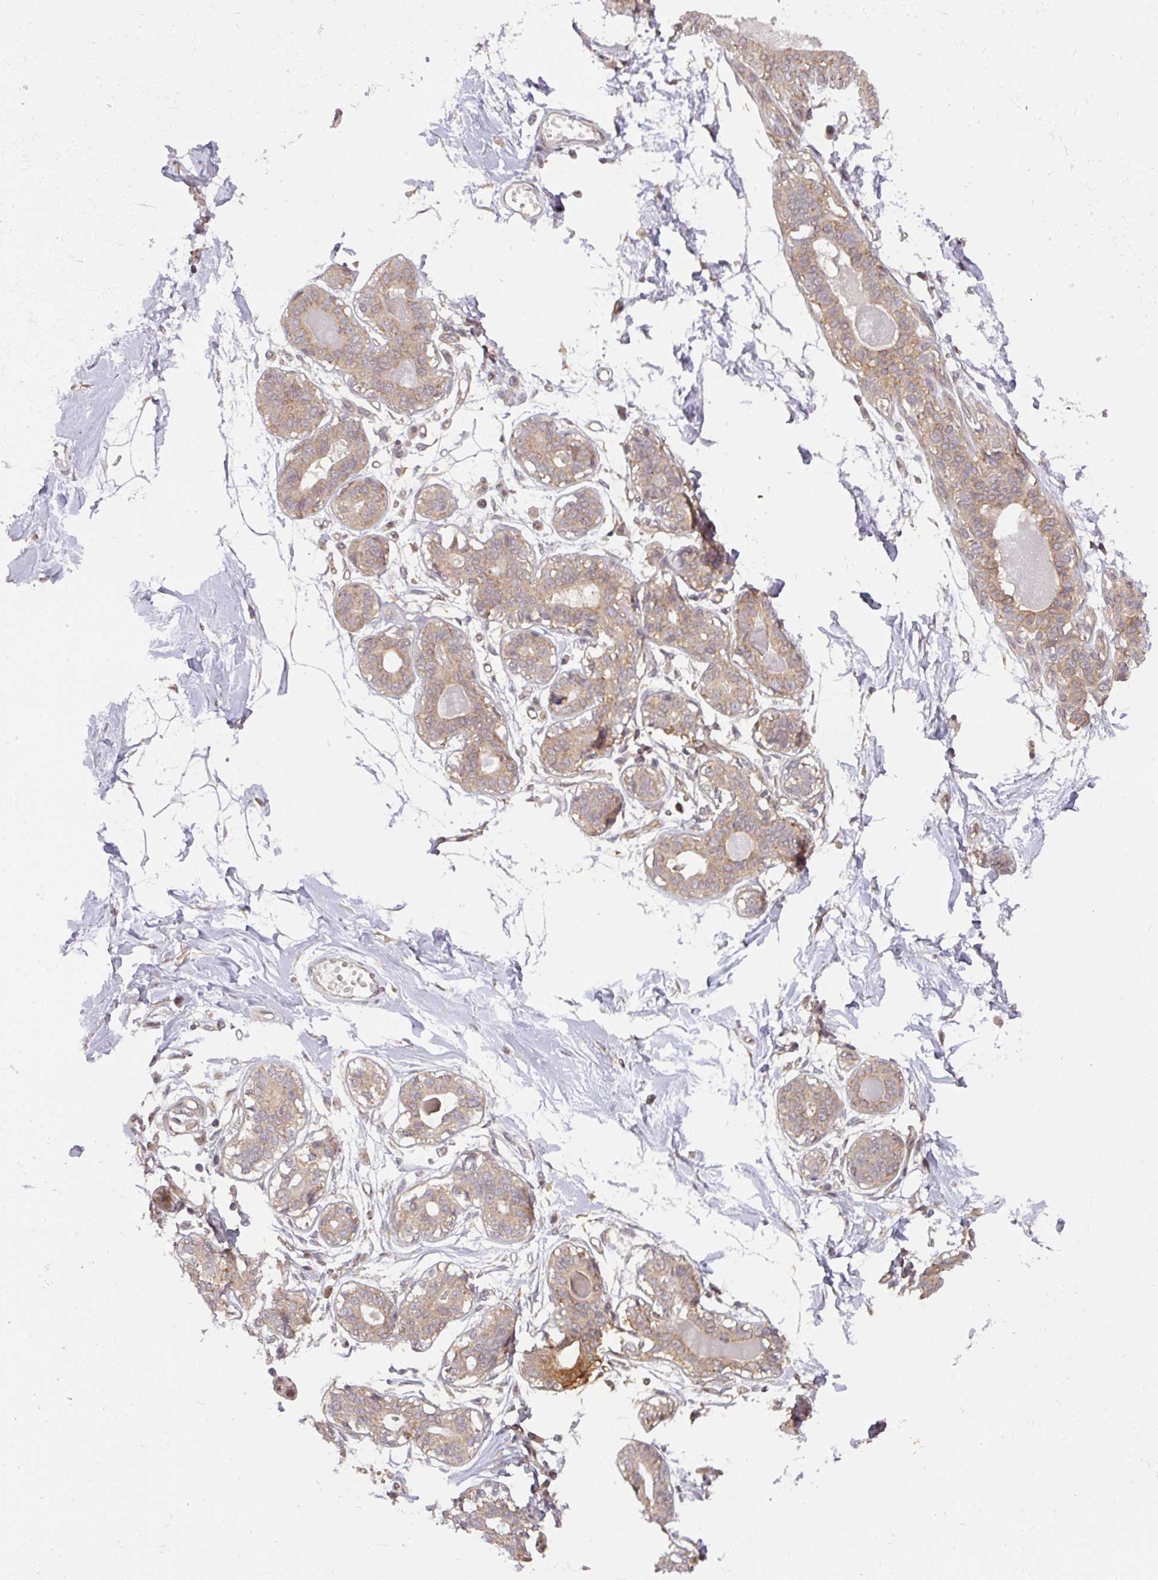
{"staining": {"intensity": "negative", "quantity": "none", "location": "none"}, "tissue": "breast", "cell_type": "Adipocytes", "image_type": "normal", "snomed": [{"axis": "morphology", "description": "Normal tissue, NOS"}, {"axis": "topography", "description": "Breast"}], "caption": "This is an immunohistochemistry photomicrograph of unremarkable breast. There is no positivity in adipocytes.", "gene": "CYFIP2", "patient": {"sex": "female", "age": 45}}